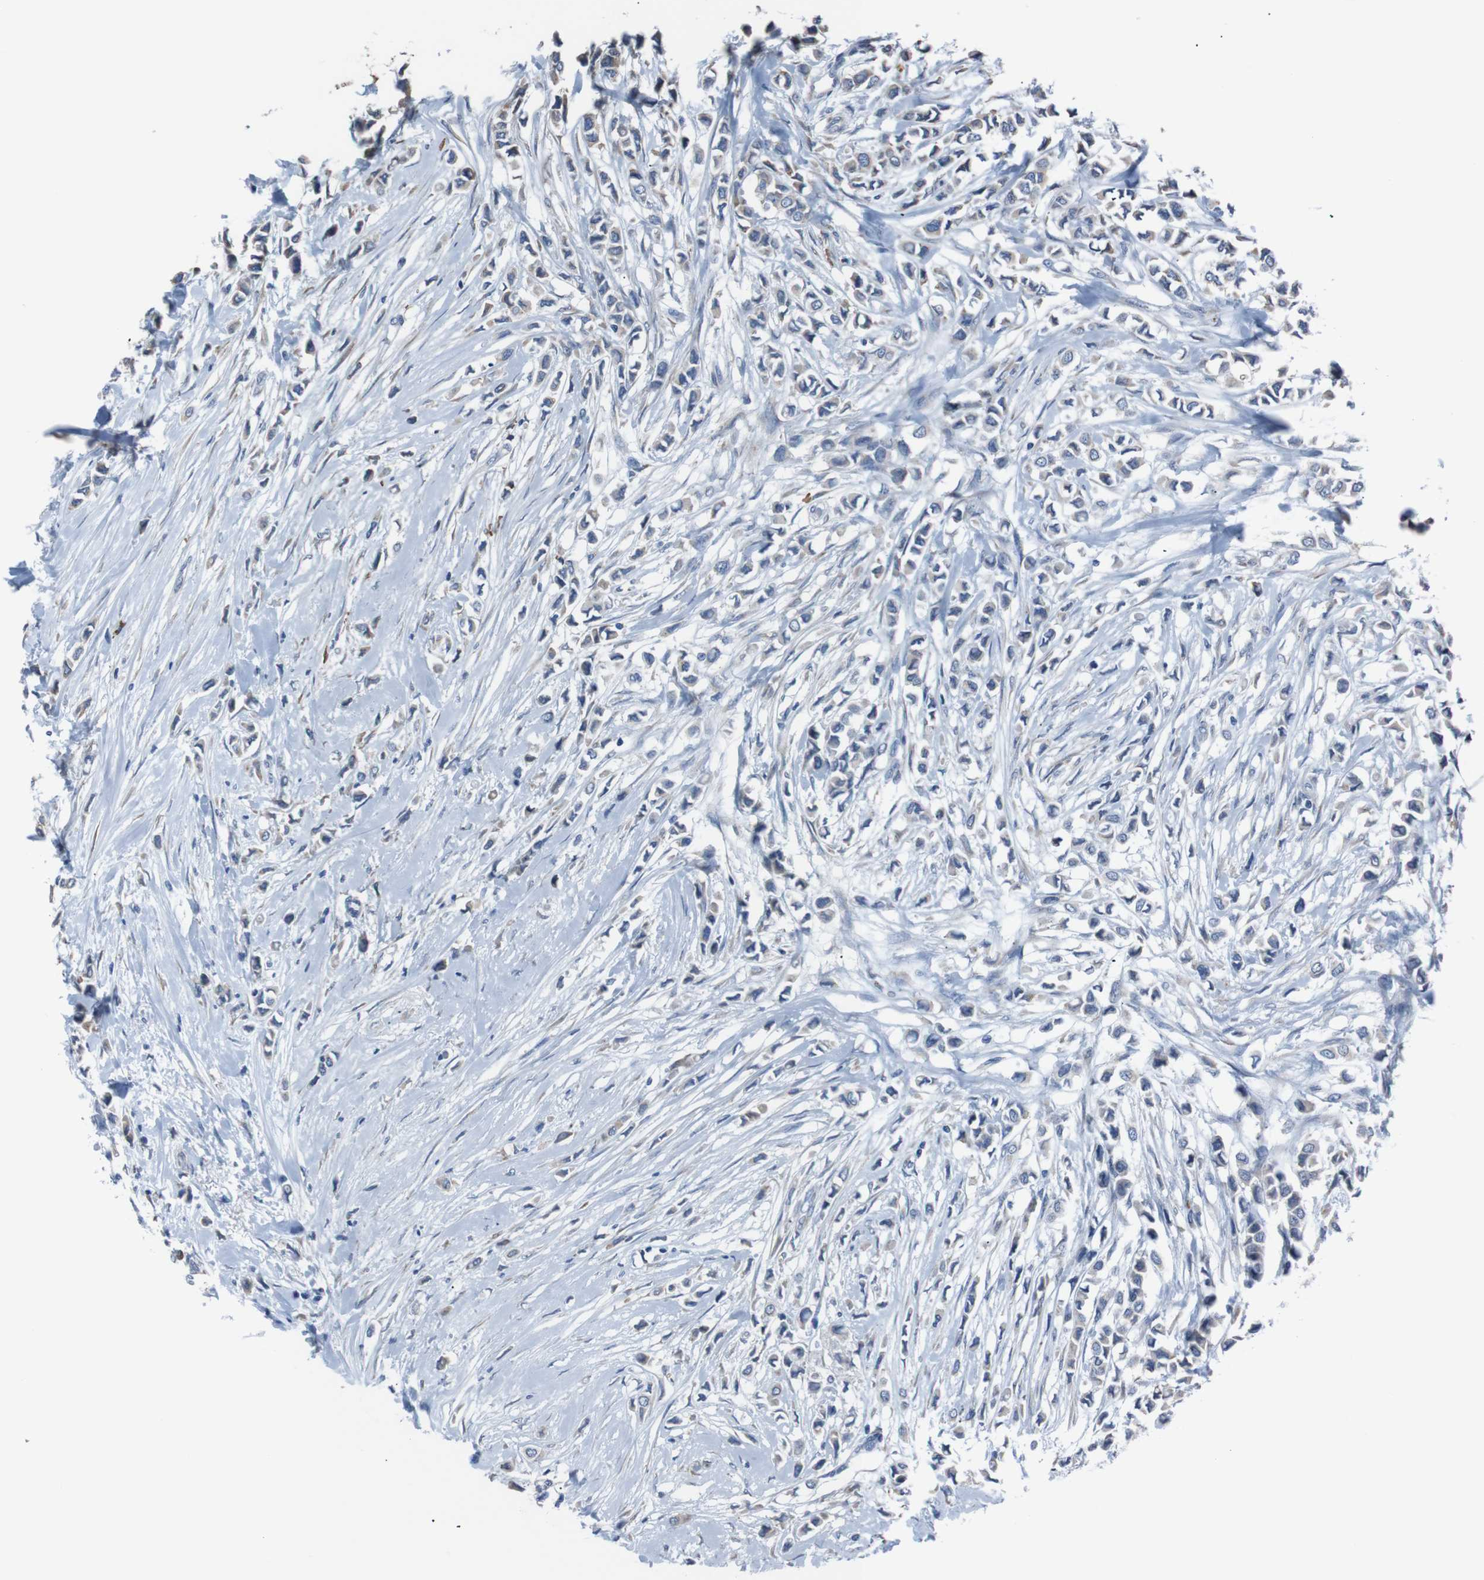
{"staining": {"intensity": "moderate", "quantity": "25%-75%", "location": "cytoplasmic/membranous"}, "tissue": "breast cancer", "cell_type": "Tumor cells", "image_type": "cancer", "snomed": [{"axis": "morphology", "description": "Lobular carcinoma"}, {"axis": "topography", "description": "Breast"}], "caption": "Breast cancer stained for a protein reveals moderate cytoplasmic/membranous positivity in tumor cells. (DAB IHC, brown staining for protein, blue staining for nuclei).", "gene": "SIGMAR1", "patient": {"sex": "female", "age": 51}}